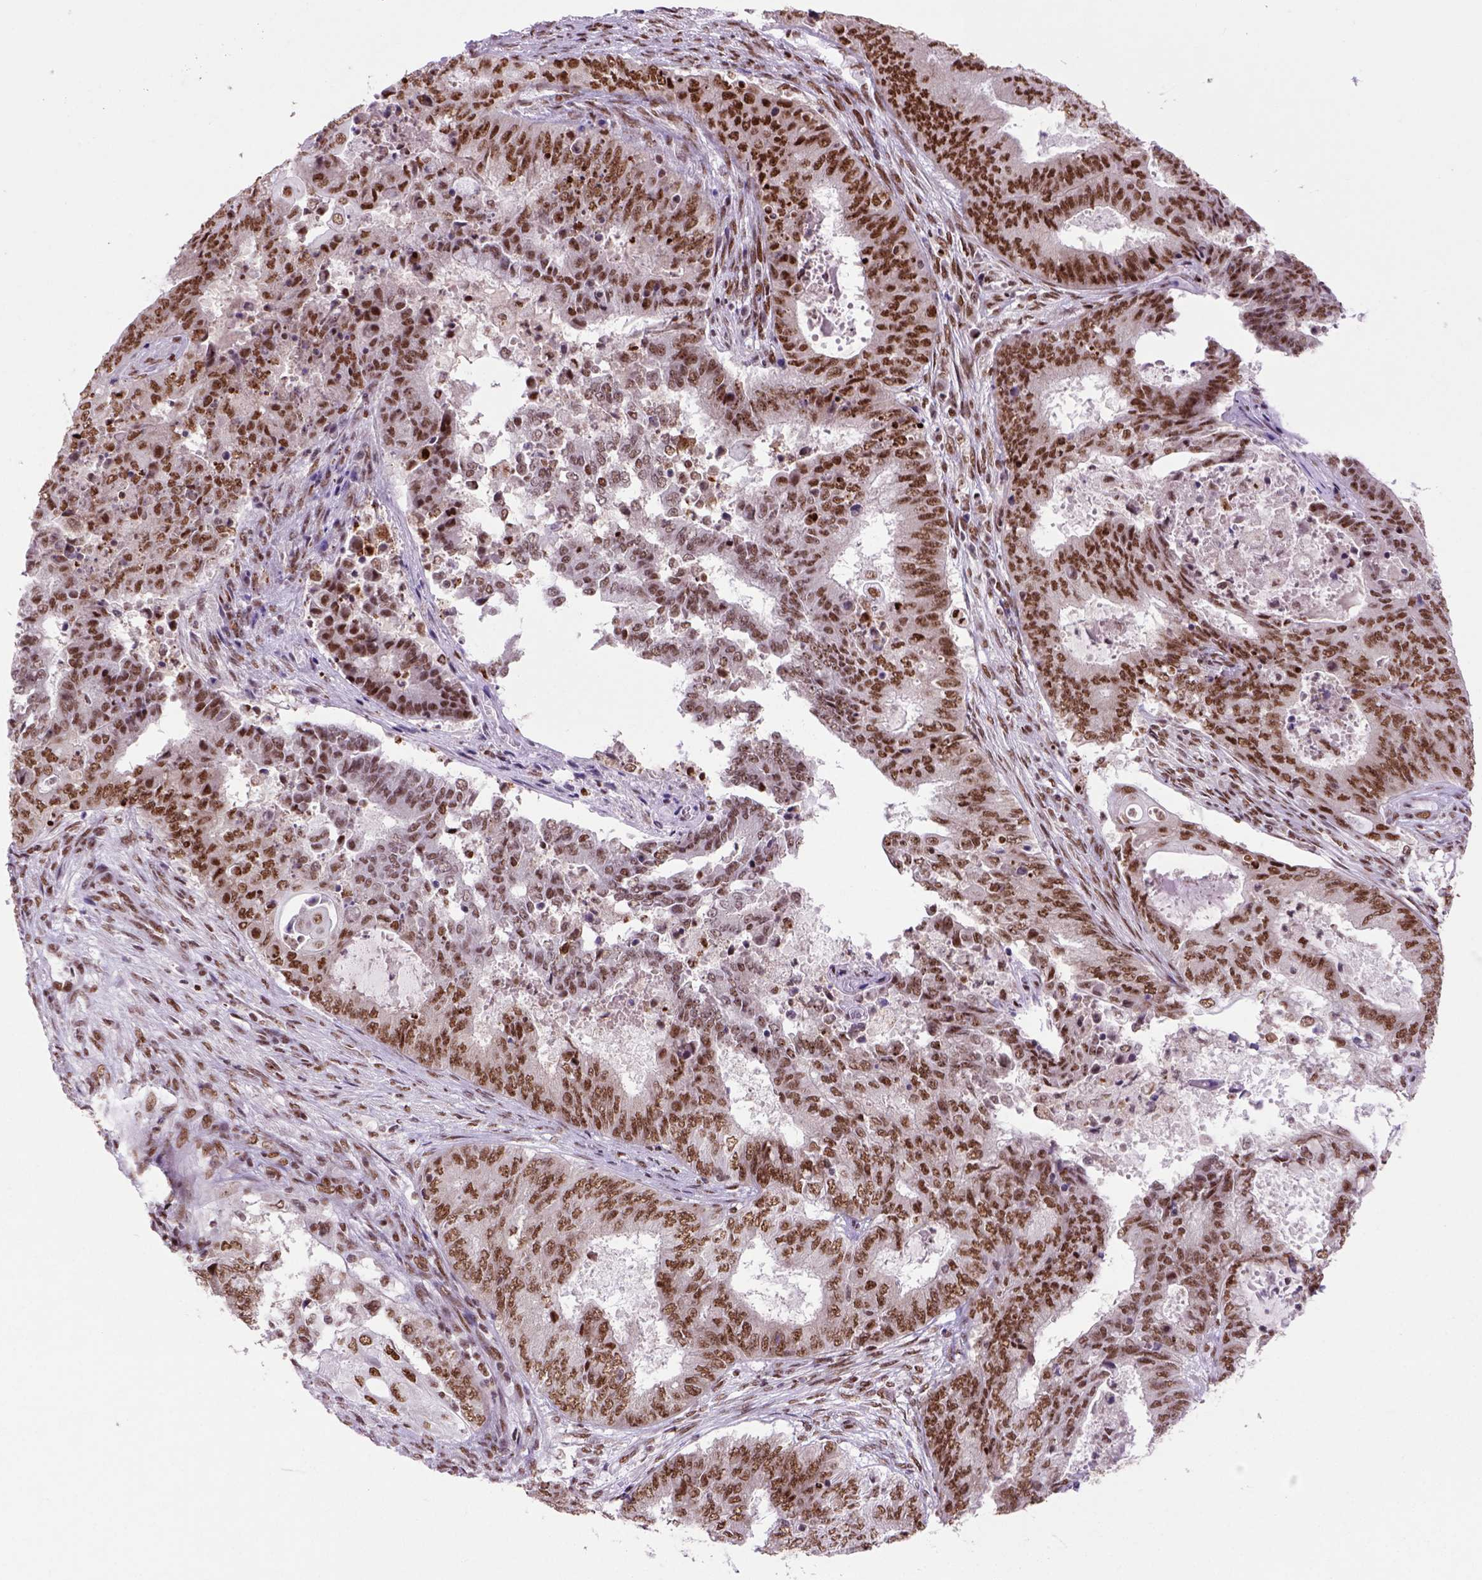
{"staining": {"intensity": "moderate", "quantity": ">75%", "location": "nuclear"}, "tissue": "endometrial cancer", "cell_type": "Tumor cells", "image_type": "cancer", "snomed": [{"axis": "morphology", "description": "Adenocarcinoma, NOS"}, {"axis": "topography", "description": "Endometrium"}], "caption": "Endometrial cancer (adenocarcinoma) tissue displays moderate nuclear staining in approximately >75% of tumor cells", "gene": "NSMCE2", "patient": {"sex": "female", "age": 62}}